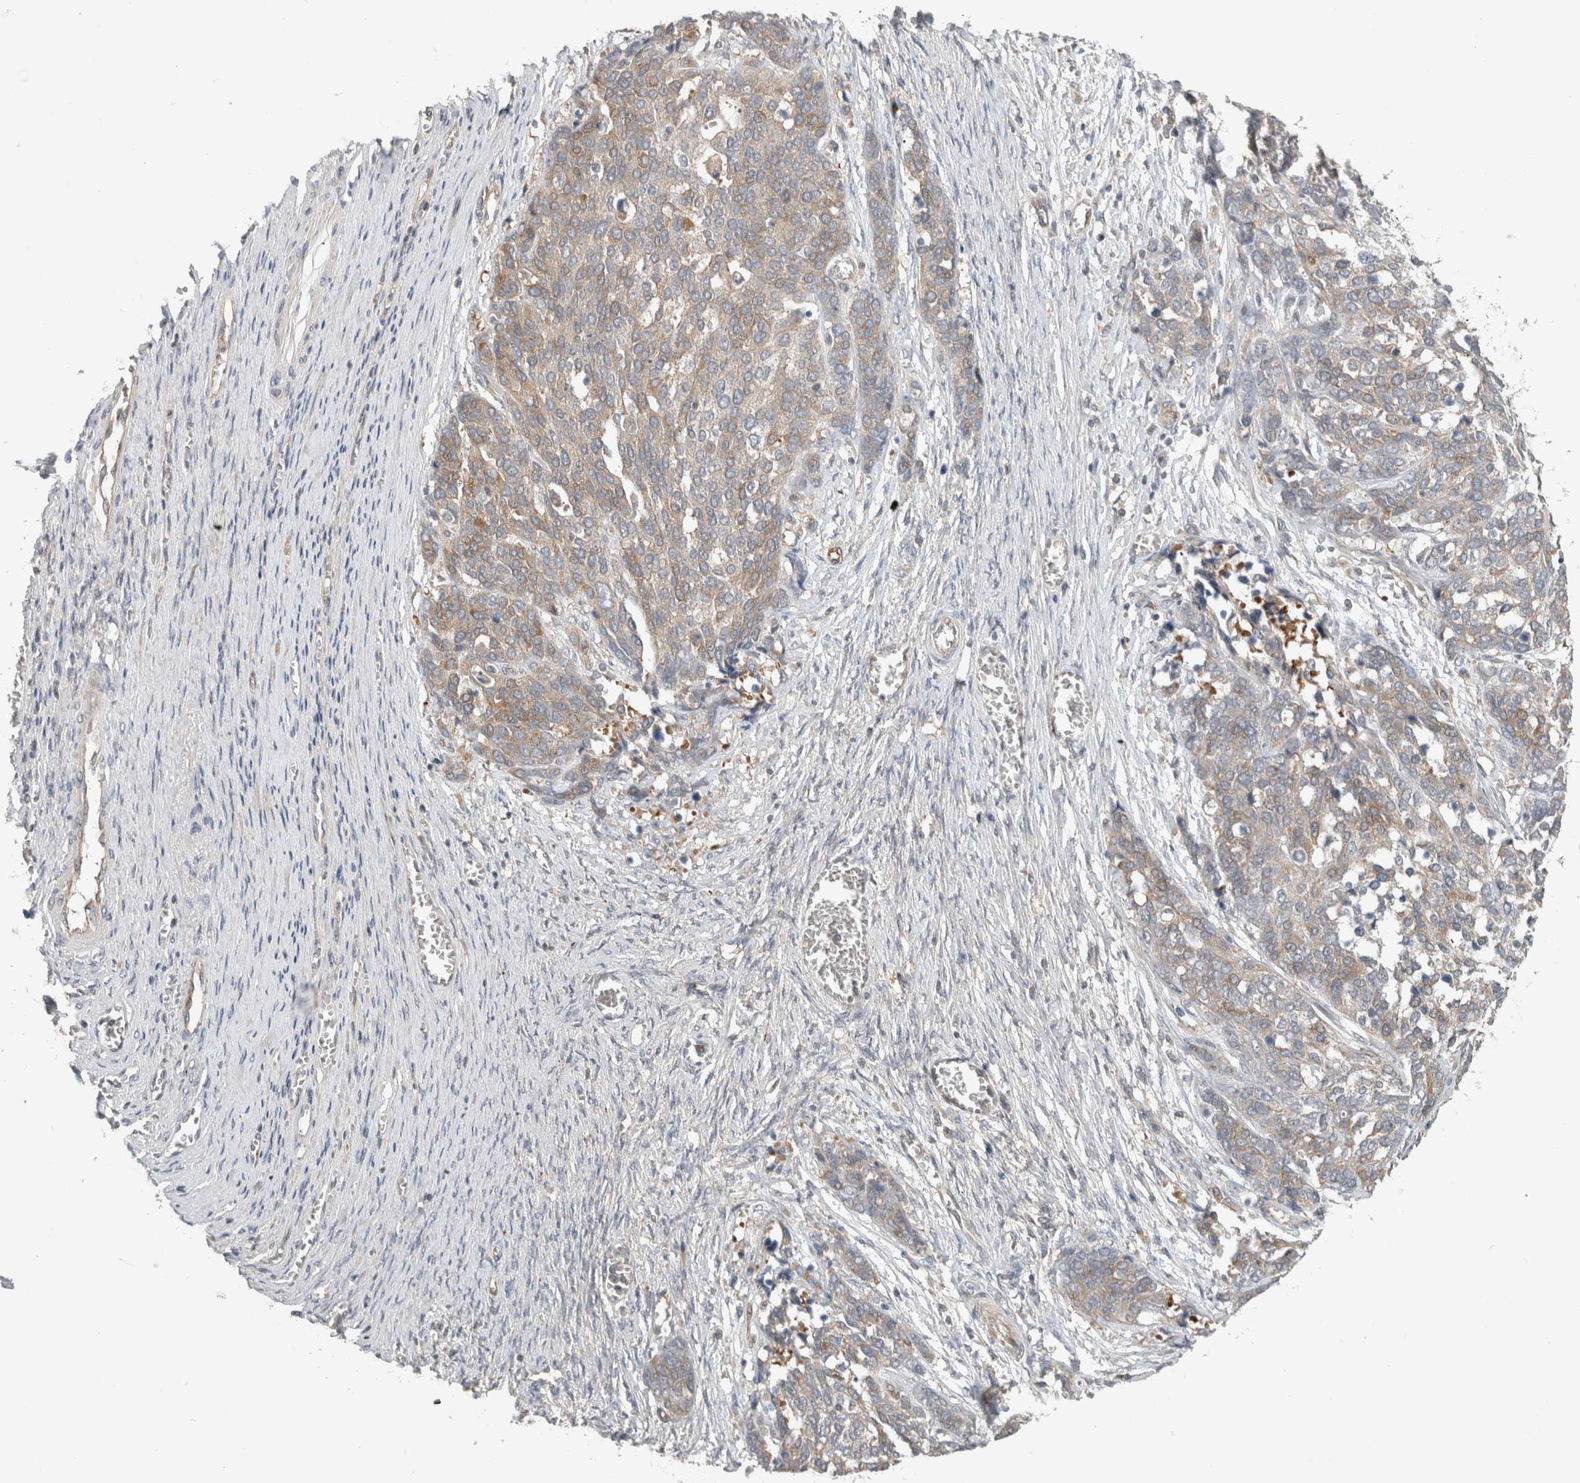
{"staining": {"intensity": "weak", "quantity": "<25%", "location": "cytoplasmic/membranous"}, "tissue": "ovarian cancer", "cell_type": "Tumor cells", "image_type": "cancer", "snomed": [{"axis": "morphology", "description": "Cystadenocarcinoma, serous, NOS"}, {"axis": "topography", "description": "Ovary"}], "caption": "DAB immunohistochemical staining of ovarian serous cystadenocarcinoma demonstrates no significant positivity in tumor cells.", "gene": "ERCC6L2", "patient": {"sex": "female", "age": 44}}